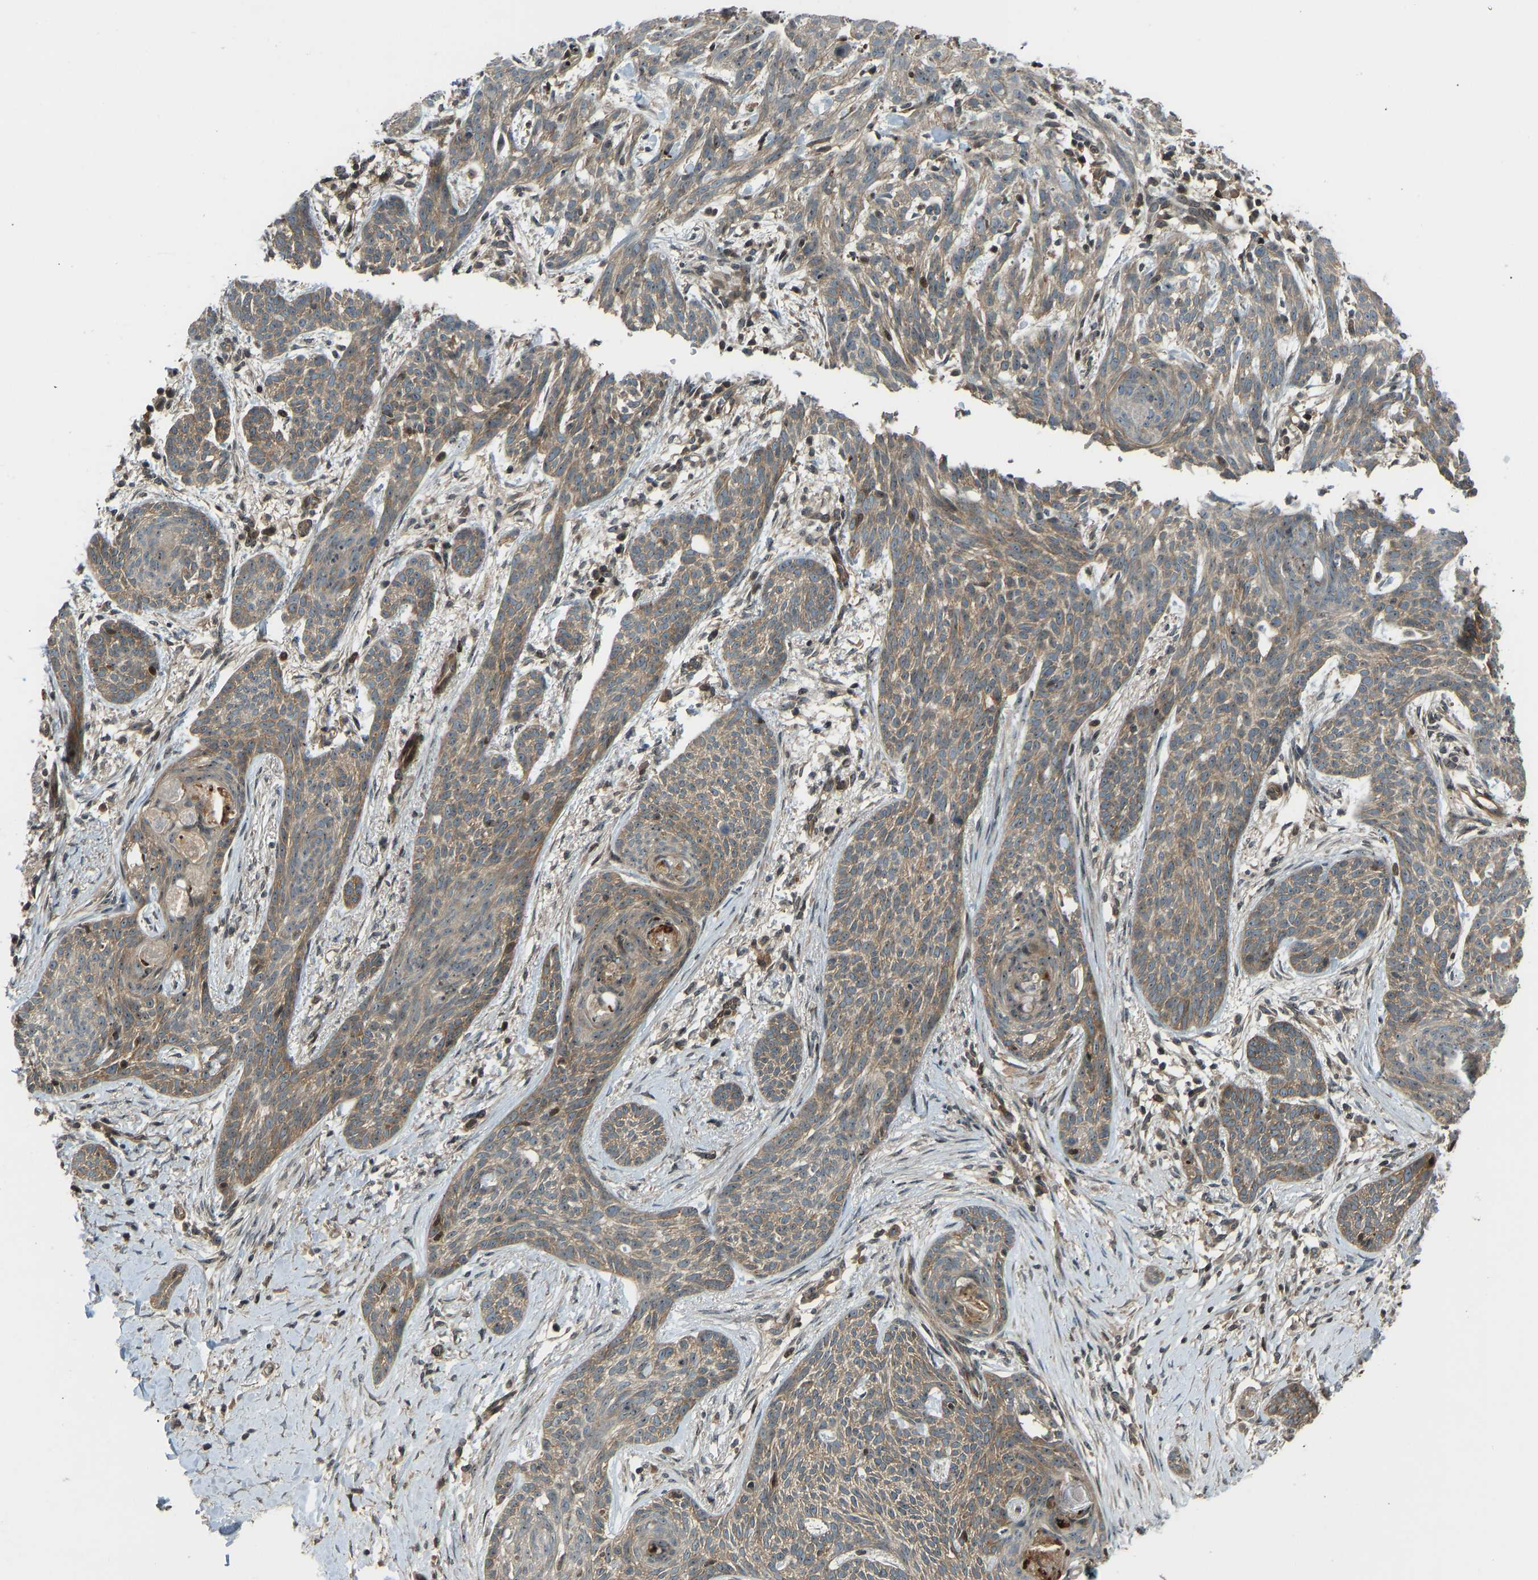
{"staining": {"intensity": "moderate", "quantity": ">75%", "location": "cytoplasmic/membranous"}, "tissue": "skin cancer", "cell_type": "Tumor cells", "image_type": "cancer", "snomed": [{"axis": "morphology", "description": "Basal cell carcinoma"}, {"axis": "topography", "description": "Skin"}], "caption": "This is a histology image of IHC staining of skin basal cell carcinoma, which shows moderate positivity in the cytoplasmic/membranous of tumor cells.", "gene": "SVOPL", "patient": {"sex": "female", "age": 59}}